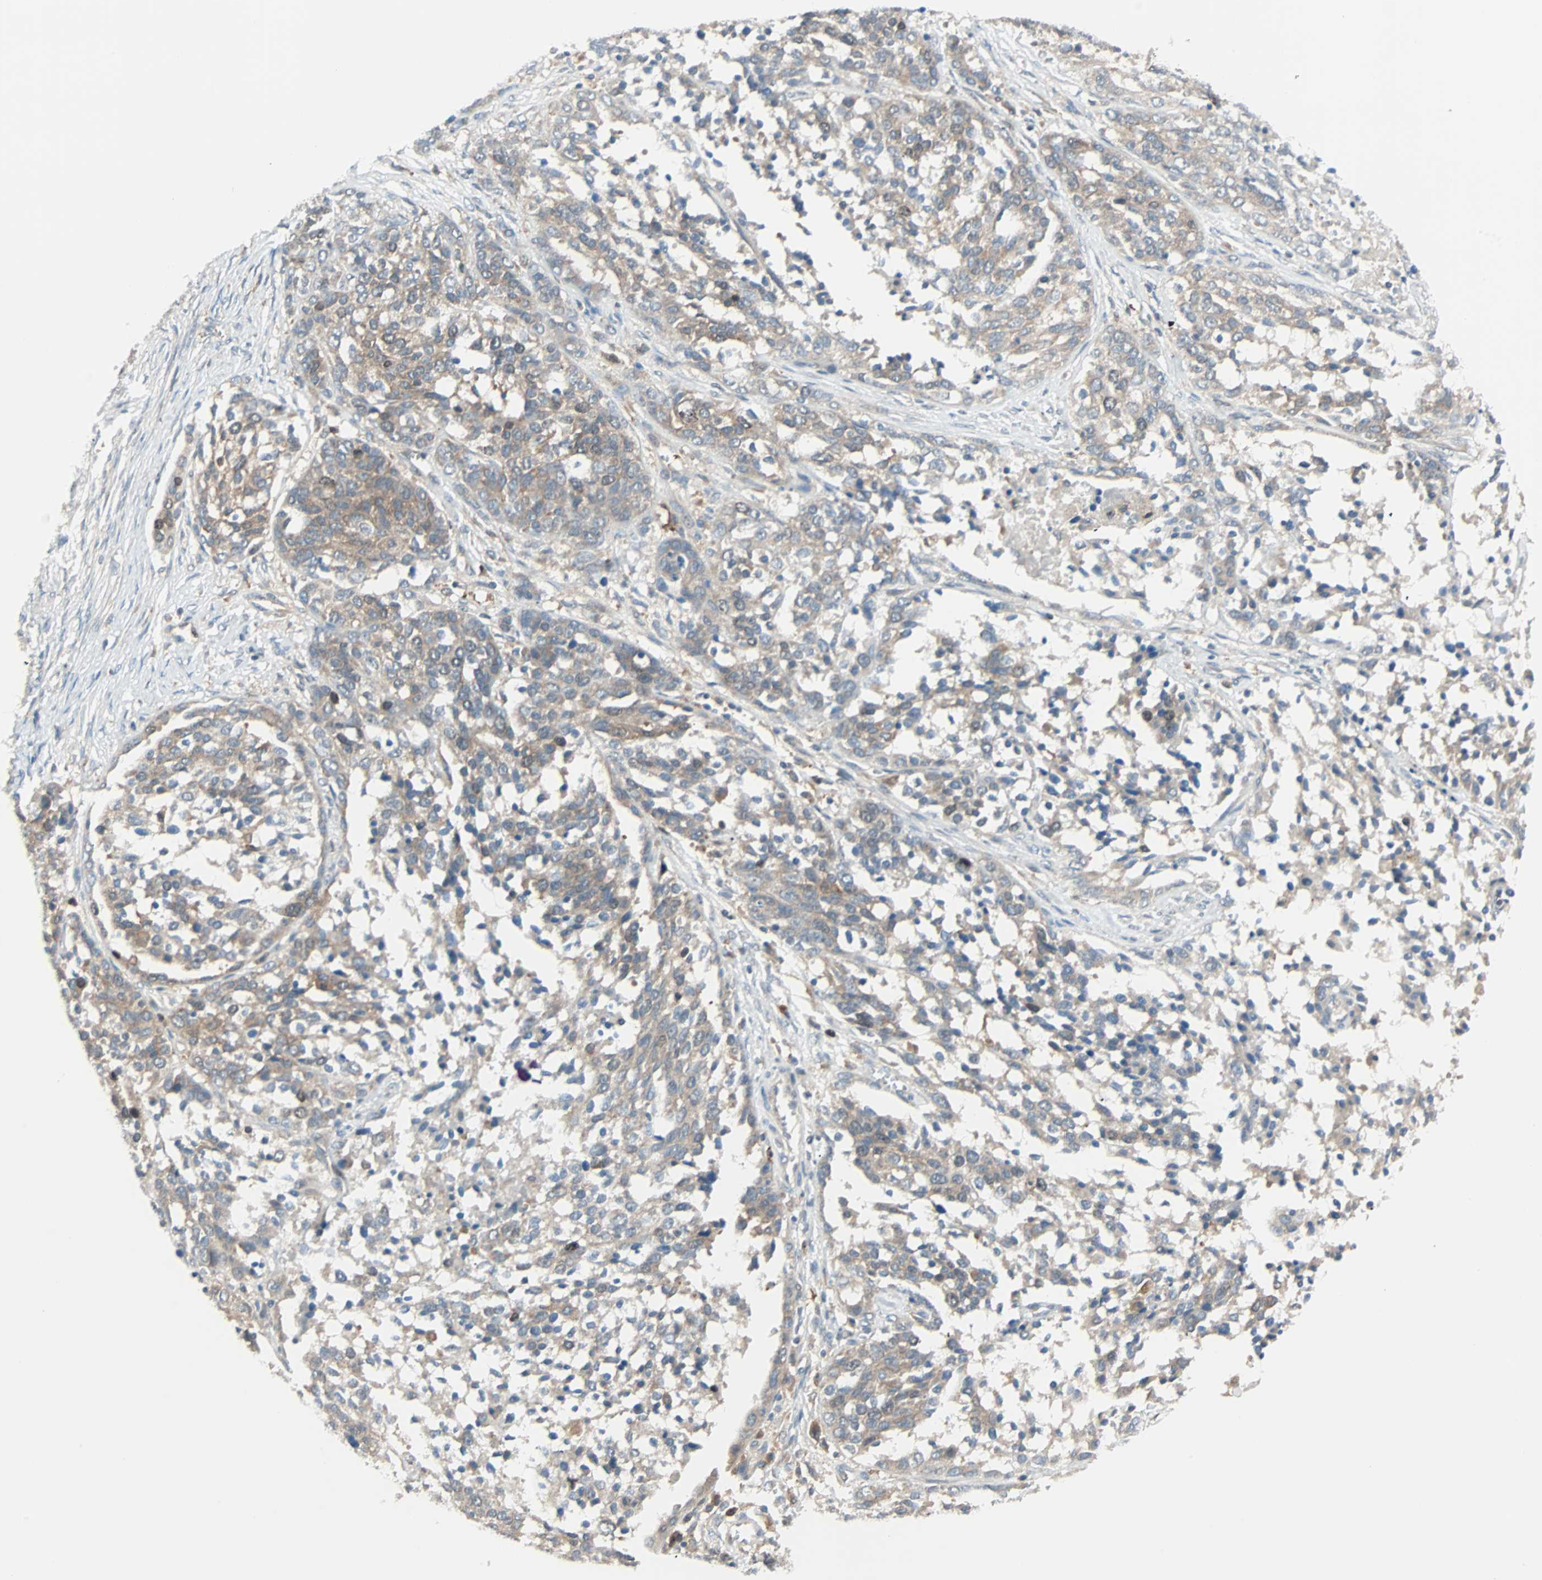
{"staining": {"intensity": "weak", "quantity": "25%-75%", "location": "cytoplasmic/membranous"}, "tissue": "ovarian cancer", "cell_type": "Tumor cells", "image_type": "cancer", "snomed": [{"axis": "morphology", "description": "Cystadenocarcinoma, serous, NOS"}, {"axis": "topography", "description": "Ovary"}], "caption": "IHC micrograph of neoplastic tissue: human serous cystadenocarcinoma (ovarian) stained using IHC exhibits low levels of weak protein expression localized specifically in the cytoplasmic/membranous of tumor cells, appearing as a cytoplasmic/membranous brown color.", "gene": "SMIM8", "patient": {"sex": "female", "age": 44}}